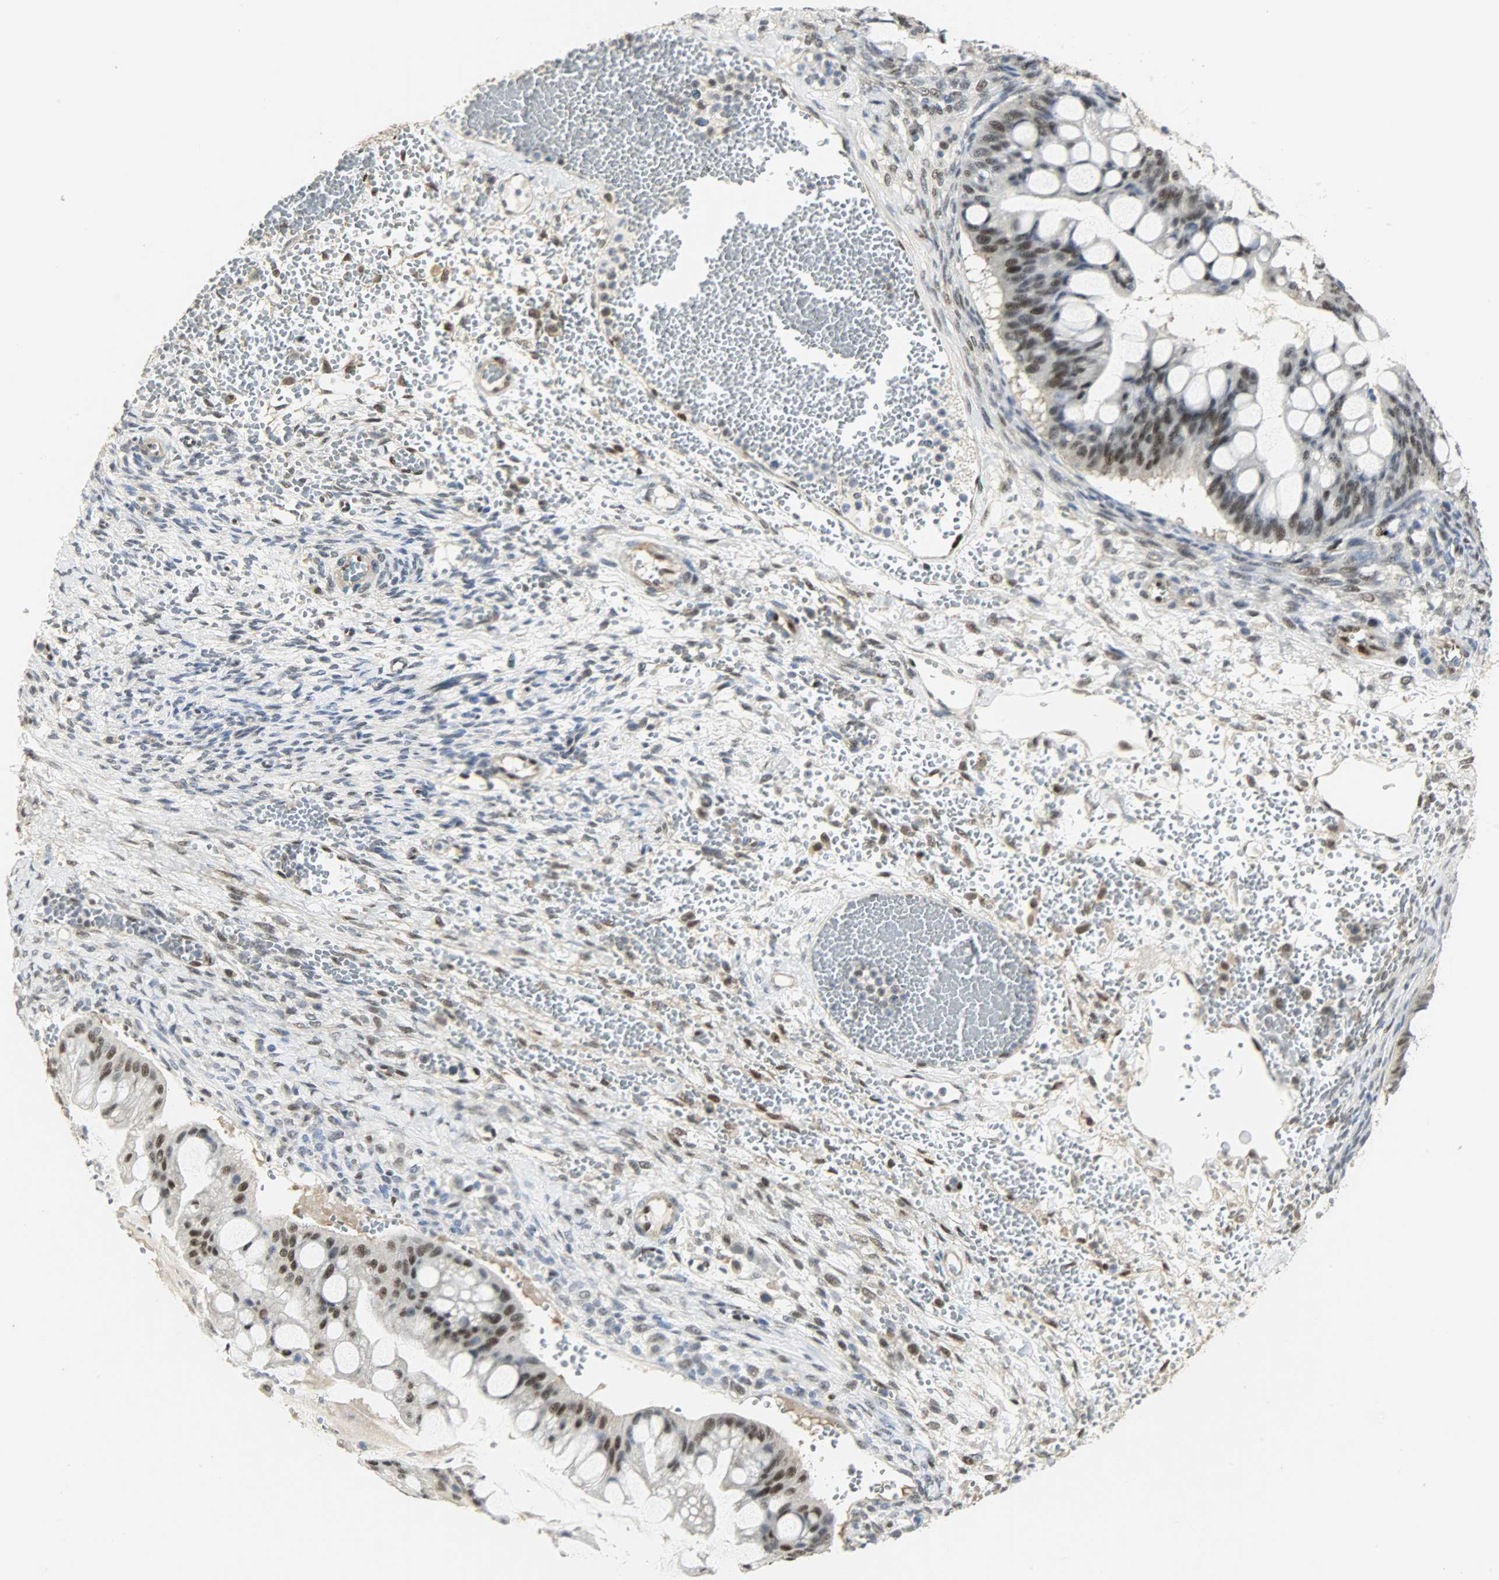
{"staining": {"intensity": "moderate", "quantity": "25%-75%", "location": "nuclear"}, "tissue": "ovarian cancer", "cell_type": "Tumor cells", "image_type": "cancer", "snomed": [{"axis": "morphology", "description": "Cystadenocarcinoma, mucinous, NOS"}, {"axis": "topography", "description": "Ovary"}], "caption": "Ovarian cancer stained for a protein reveals moderate nuclear positivity in tumor cells. Immunohistochemistry stains the protein in brown and the nuclei are stained blue.", "gene": "NPEPL1", "patient": {"sex": "female", "age": 73}}